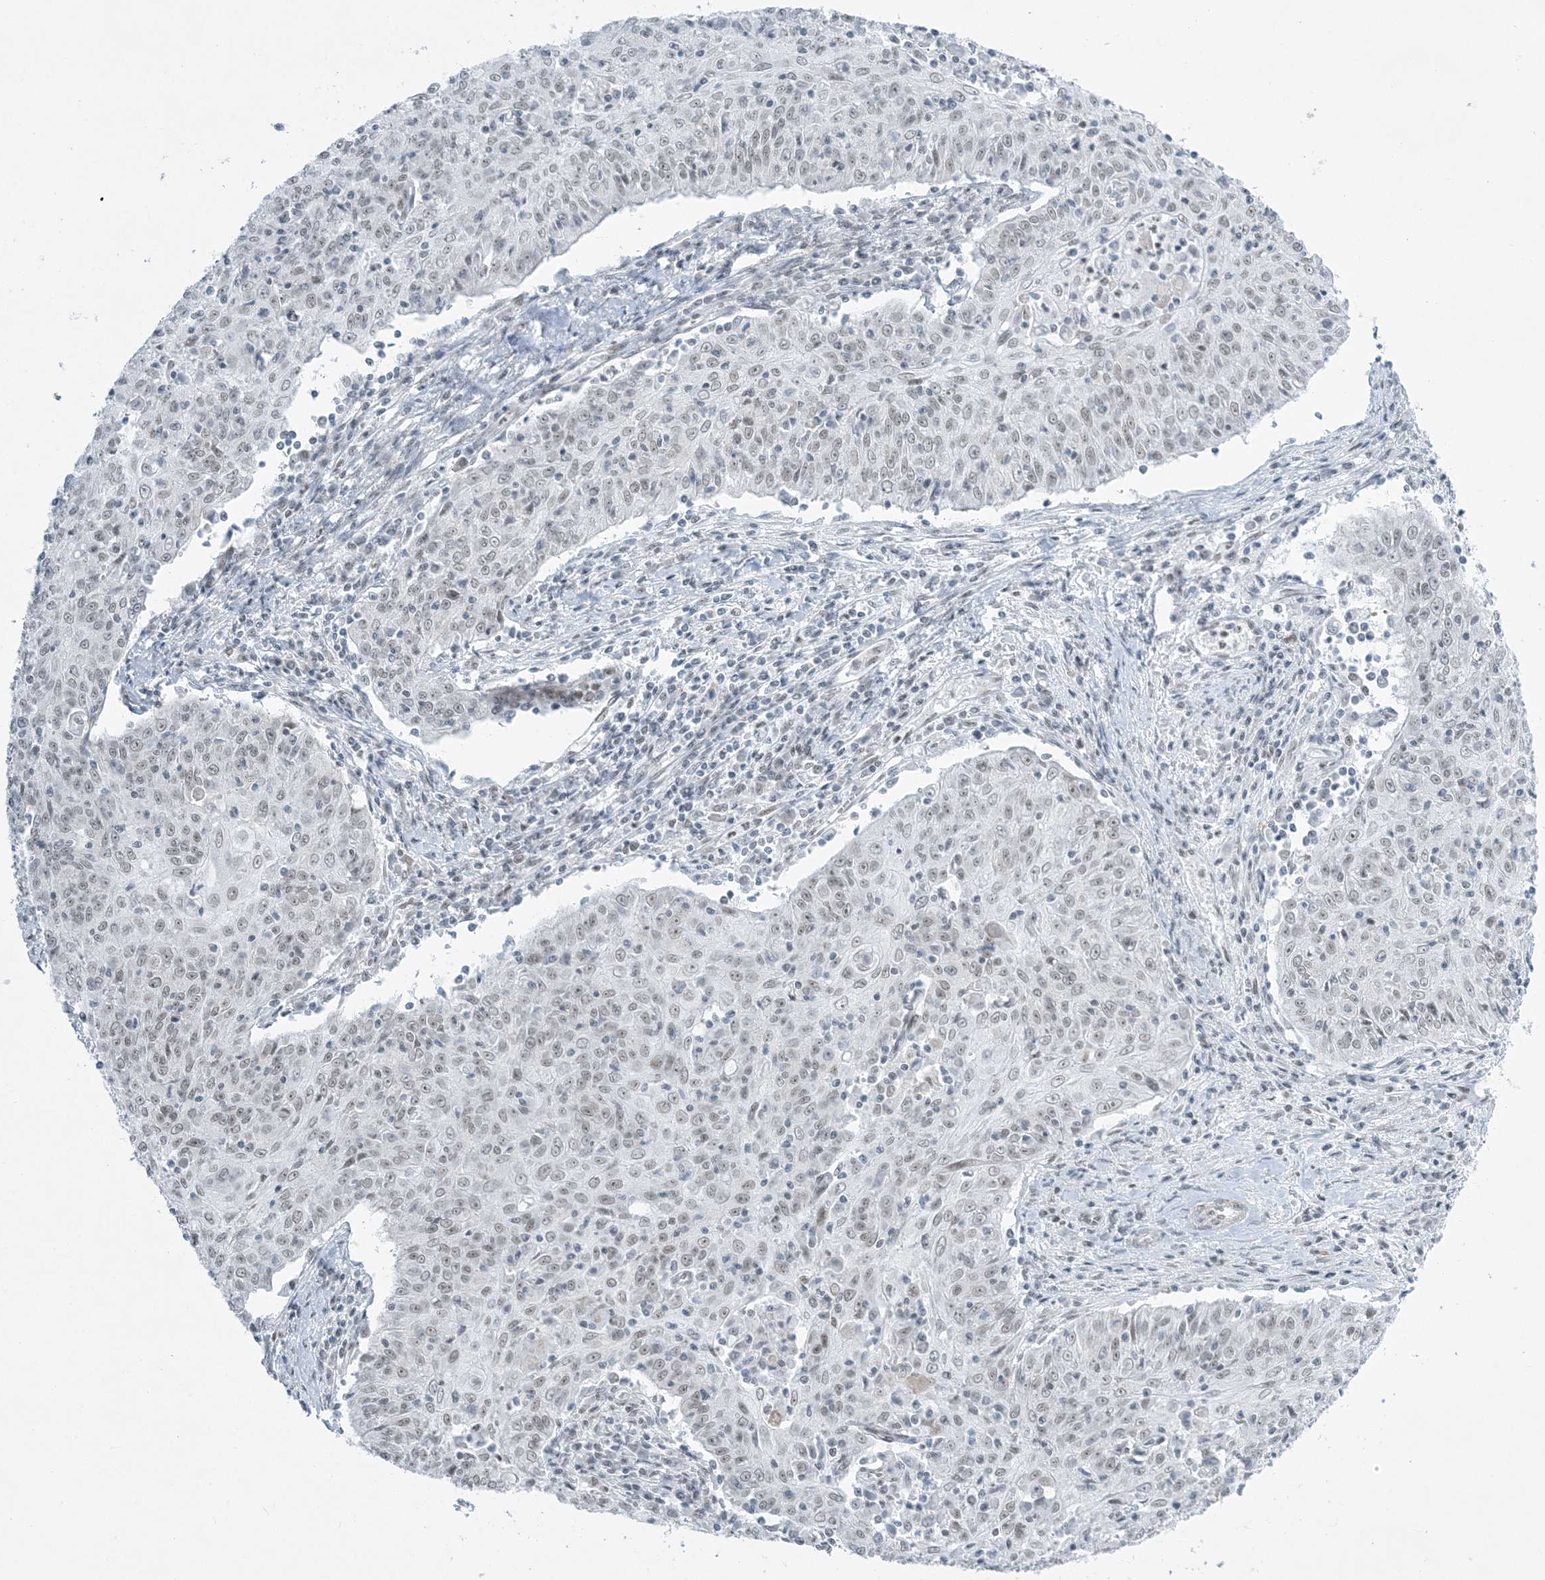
{"staining": {"intensity": "weak", "quantity": "<25%", "location": "nuclear"}, "tissue": "cervical cancer", "cell_type": "Tumor cells", "image_type": "cancer", "snomed": [{"axis": "morphology", "description": "Squamous cell carcinoma, NOS"}, {"axis": "topography", "description": "Cervix"}], "caption": "A micrograph of human cervical cancer (squamous cell carcinoma) is negative for staining in tumor cells.", "gene": "ZNF787", "patient": {"sex": "female", "age": 48}}